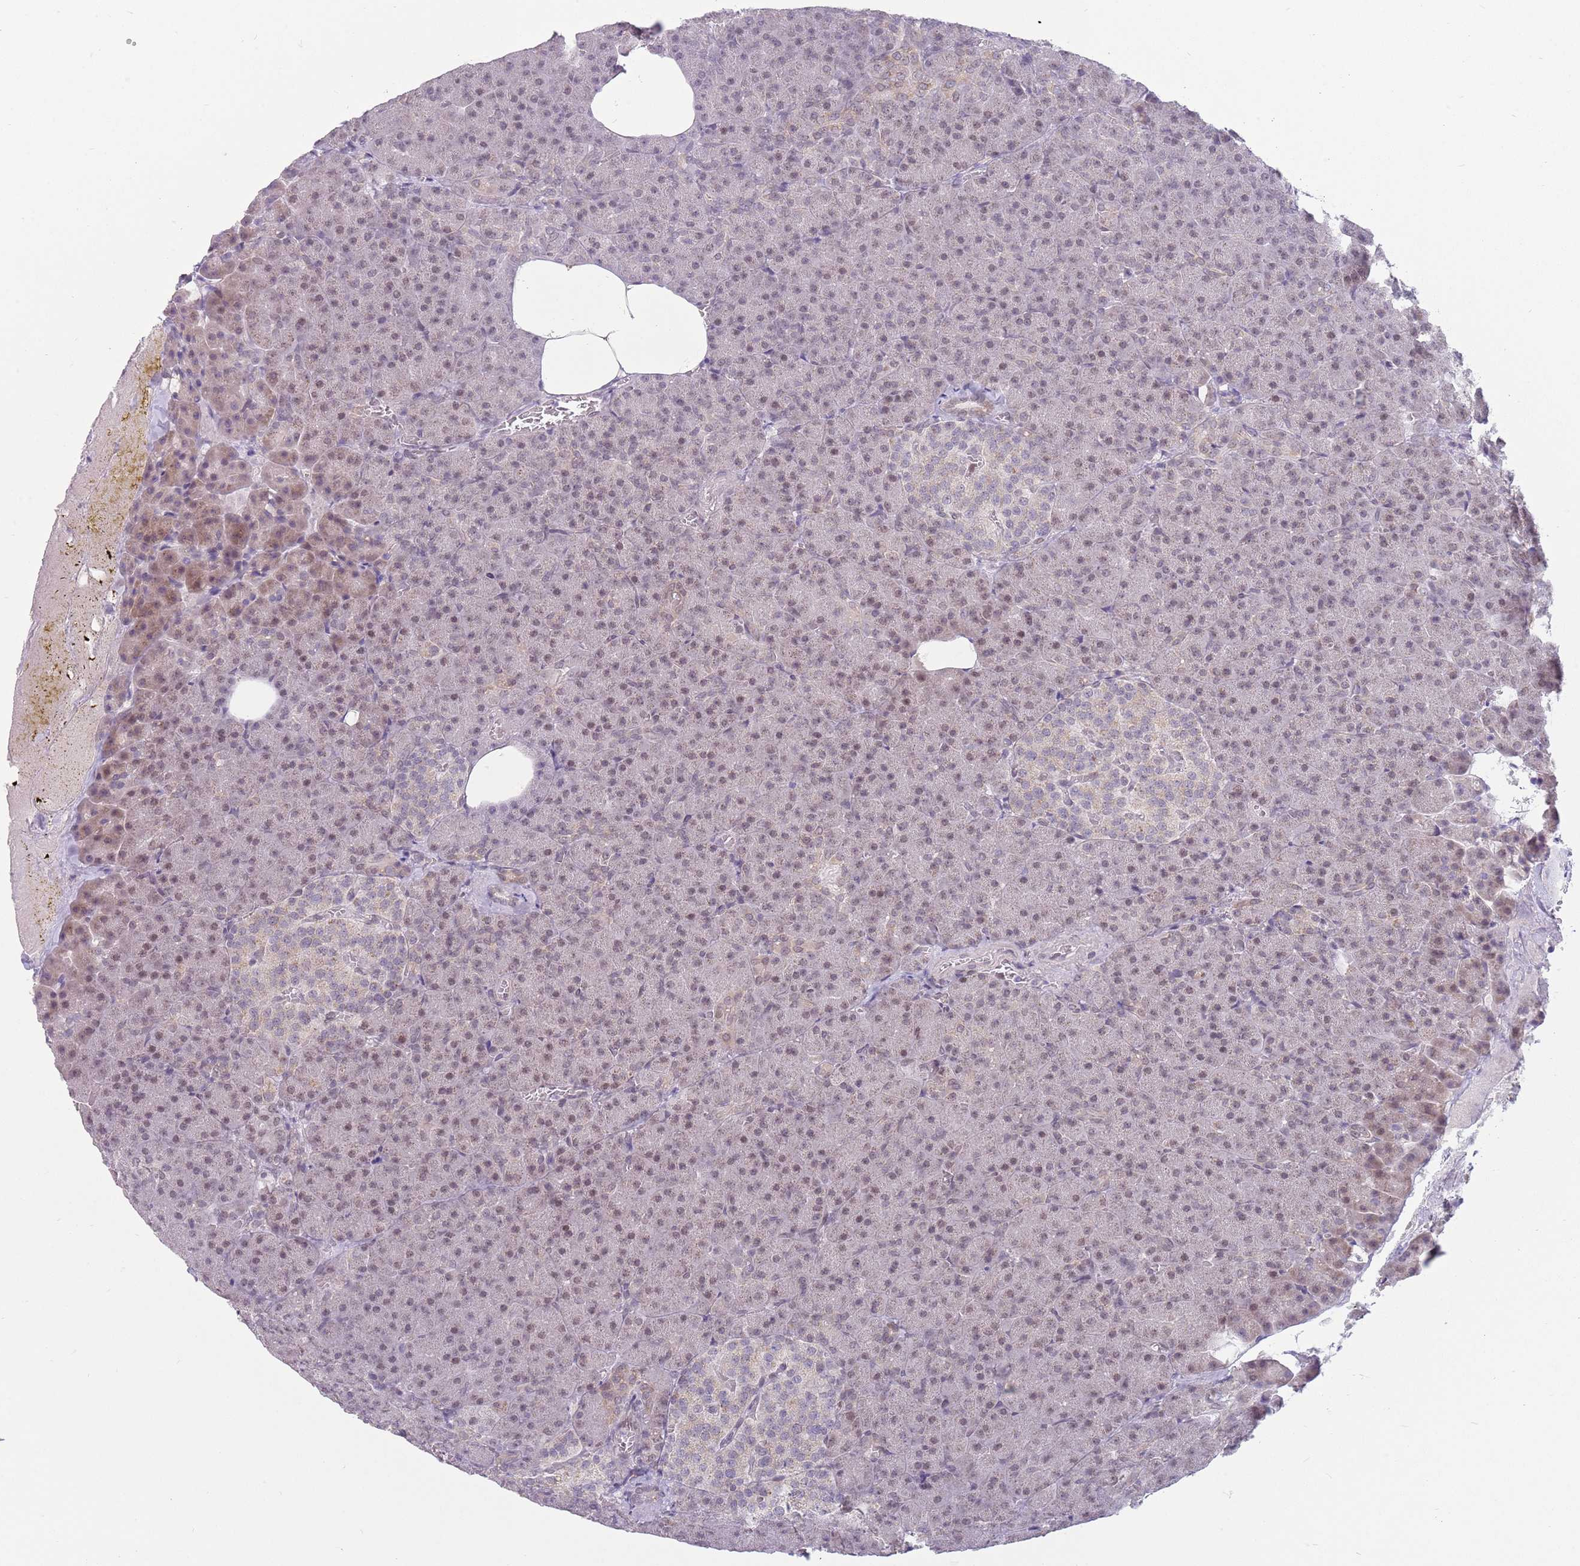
{"staining": {"intensity": "weak", "quantity": "25%-75%", "location": "nuclear"}, "tissue": "pancreas", "cell_type": "Exocrine glandular cells", "image_type": "normal", "snomed": [{"axis": "morphology", "description": "Normal tissue, NOS"}, {"axis": "topography", "description": "Pancreas"}], "caption": "Immunohistochemistry of unremarkable human pancreas demonstrates low levels of weak nuclear positivity in about 25%-75% of exocrine glandular cells.", "gene": "ZNF574", "patient": {"sex": "female", "age": 74}}